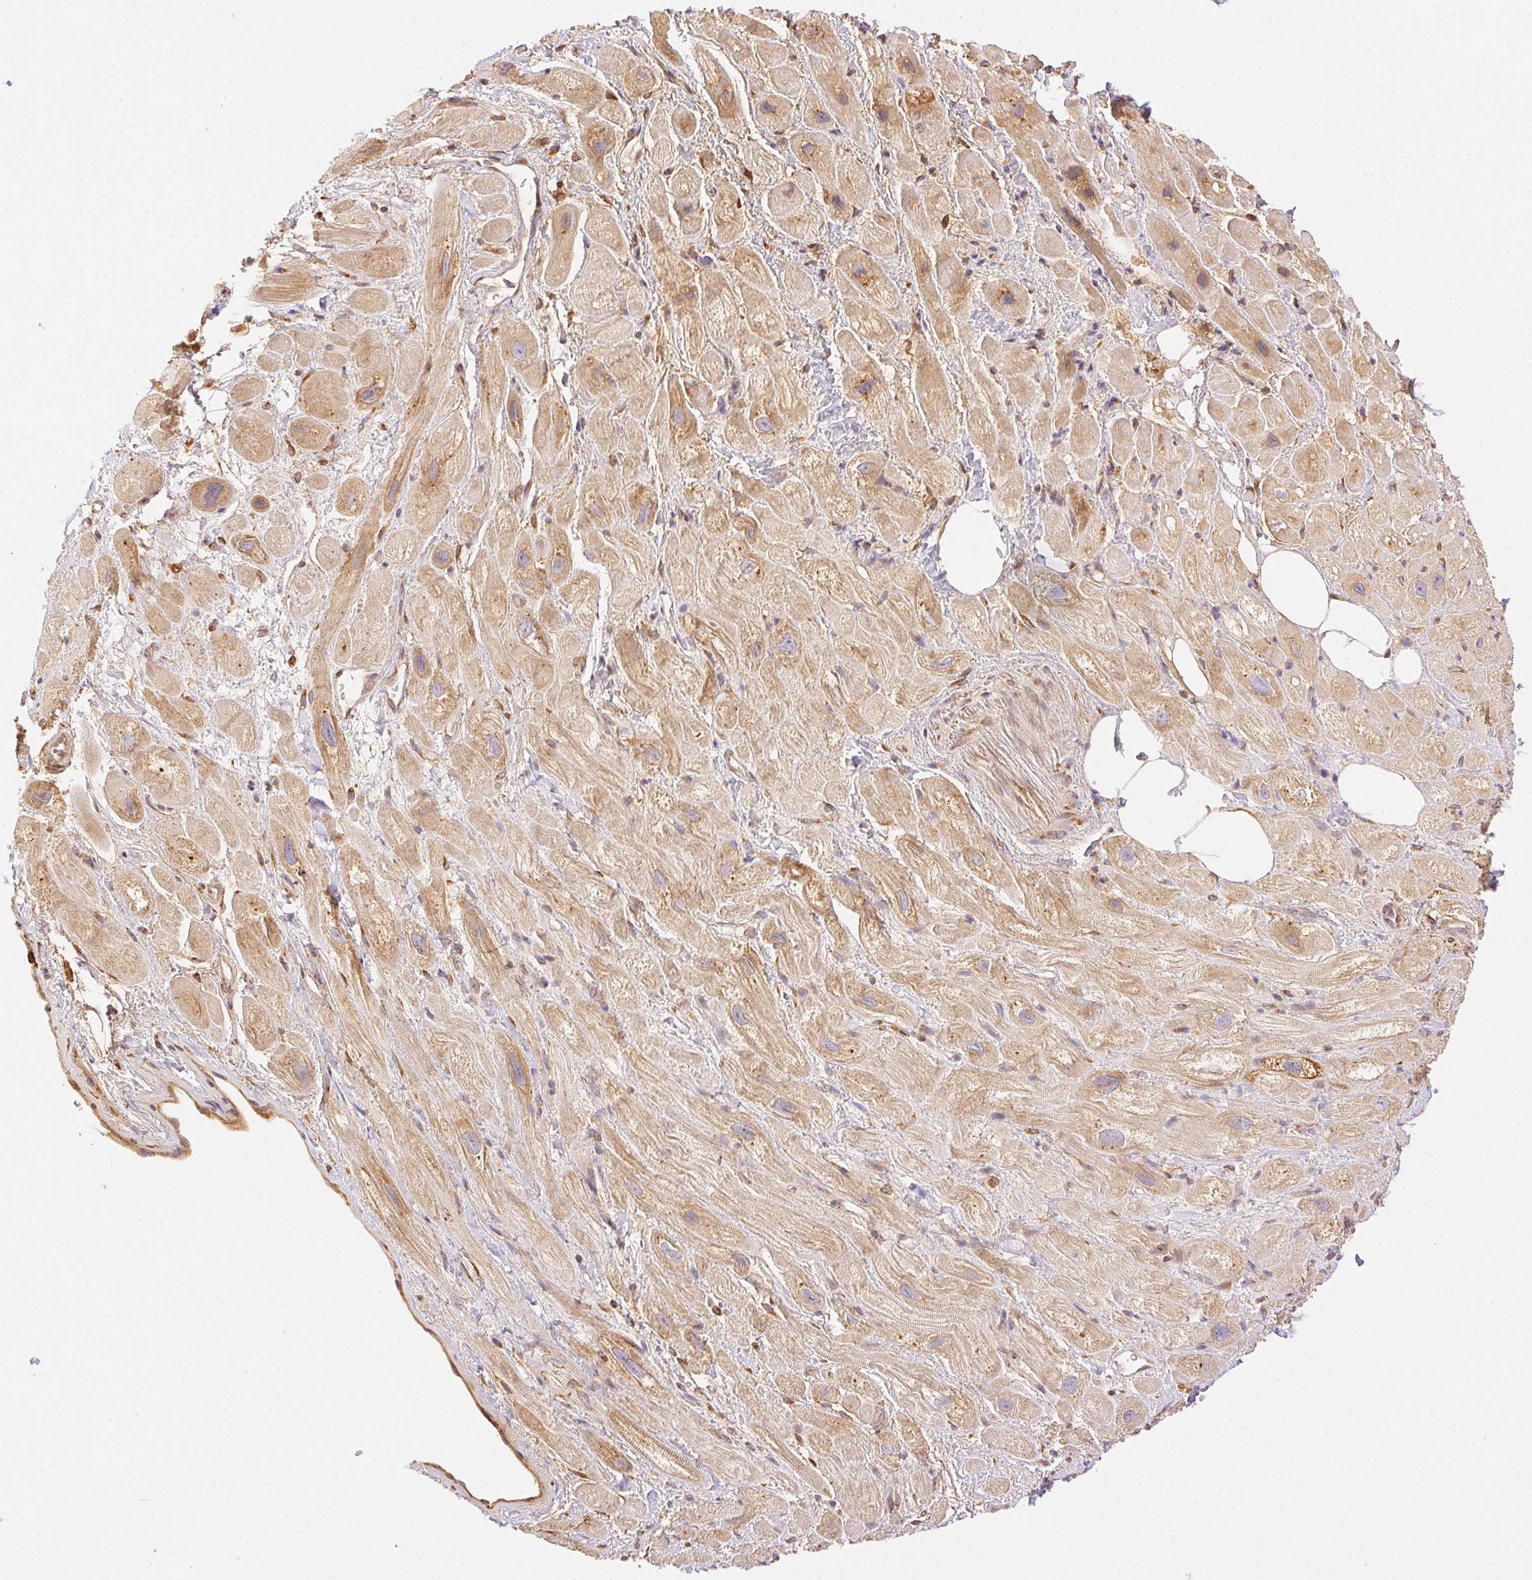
{"staining": {"intensity": "moderate", "quantity": "<25%", "location": "cytoplasmic/membranous"}, "tissue": "heart muscle", "cell_type": "Cardiomyocytes", "image_type": "normal", "snomed": [{"axis": "morphology", "description": "Normal tissue, NOS"}, {"axis": "topography", "description": "Heart"}], "caption": "A micrograph of human heart muscle stained for a protein demonstrates moderate cytoplasmic/membranous brown staining in cardiomyocytes.", "gene": "ENTREP1", "patient": {"sex": "female", "age": 69}}